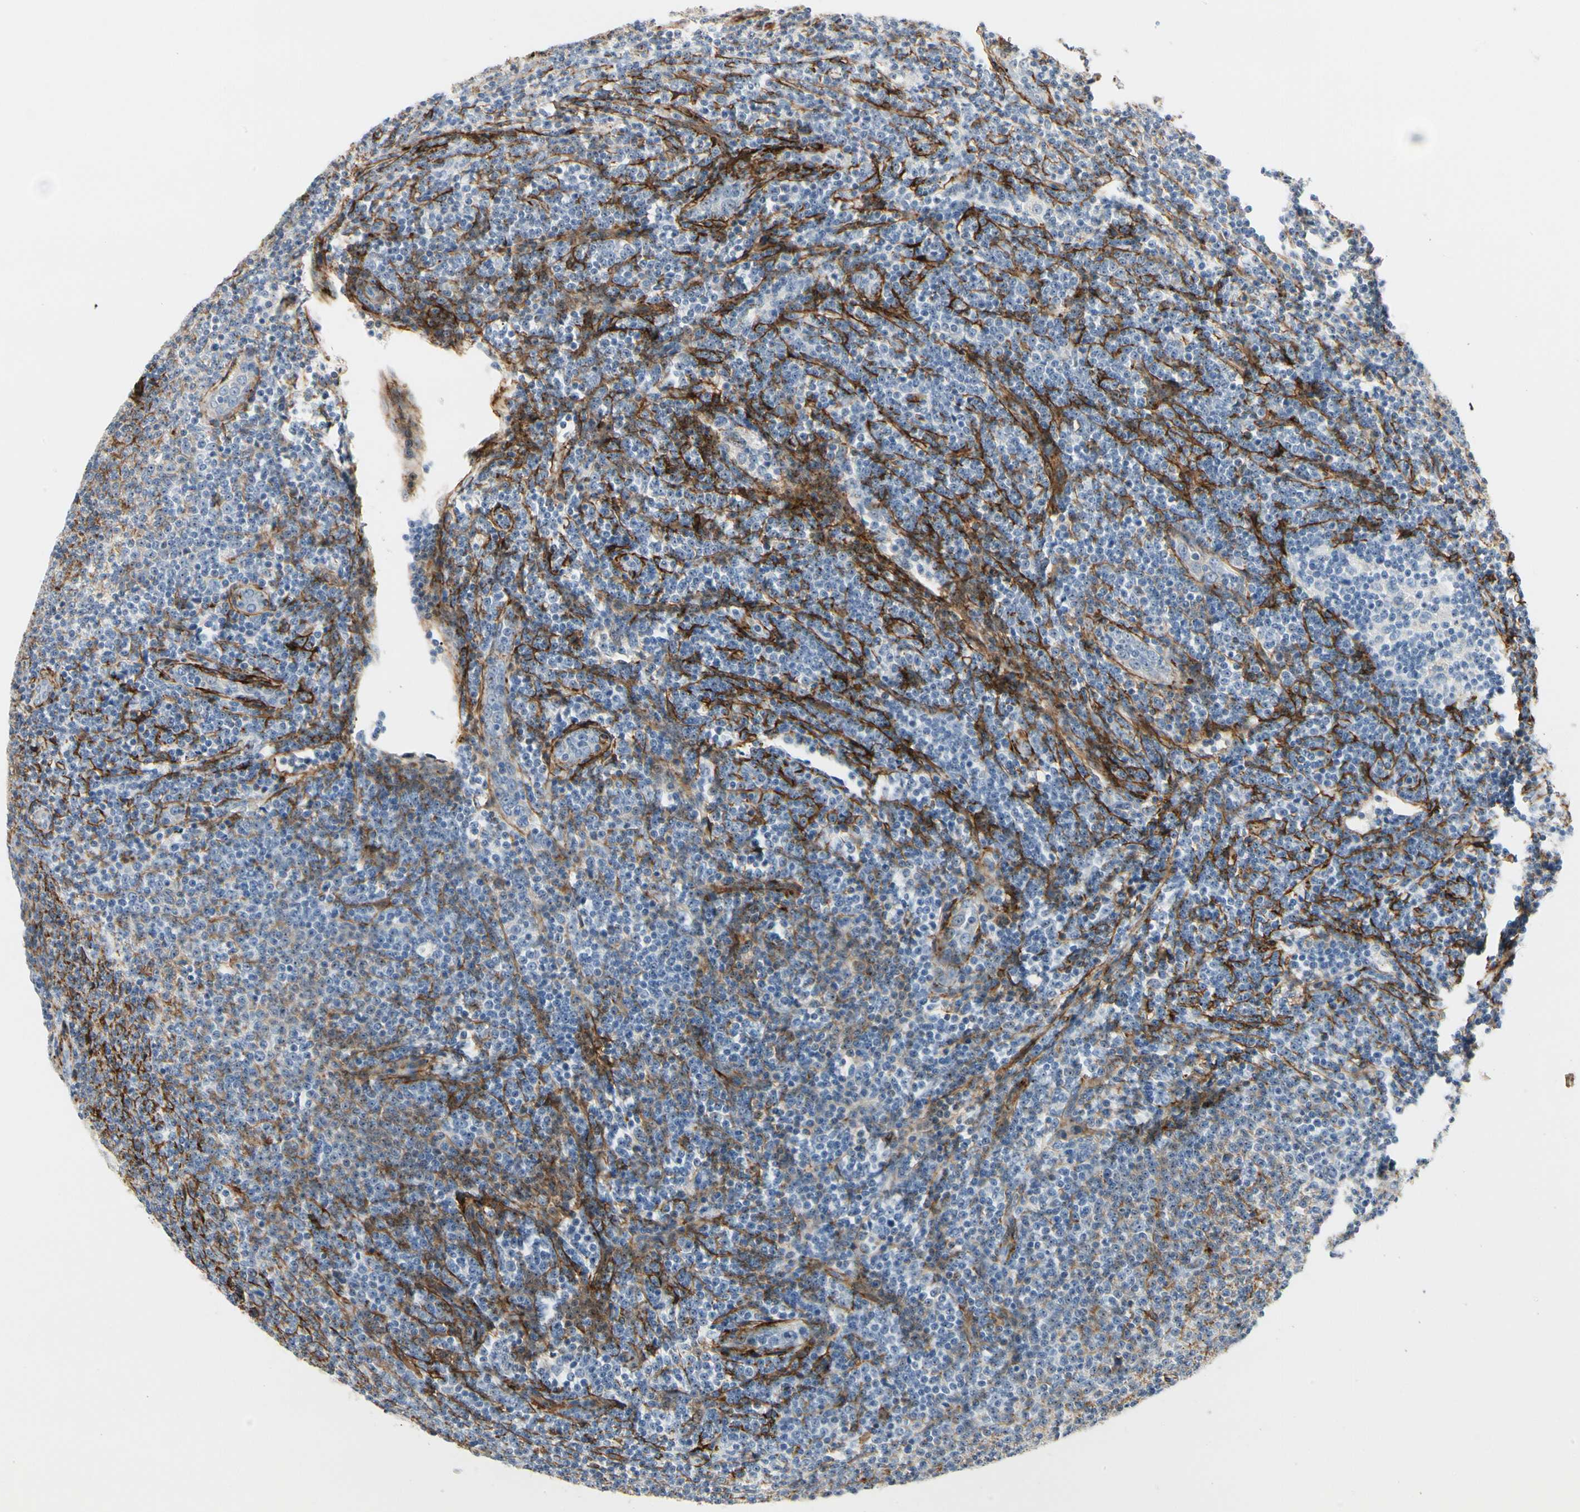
{"staining": {"intensity": "negative", "quantity": "none", "location": "none"}, "tissue": "lymphoma", "cell_type": "Tumor cells", "image_type": "cancer", "snomed": [{"axis": "morphology", "description": "Malignant lymphoma, non-Hodgkin's type, Low grade"}, {"axis": "topography", "description": "Lymph node"}], "caption": "An image of low-grade malignant lymphoma, non-Hodgkin's type stained for a protein exhibits no brown staining in tumor cells.", "gene": "GGT5", "patient": {"sex": "male", "age": 66}}